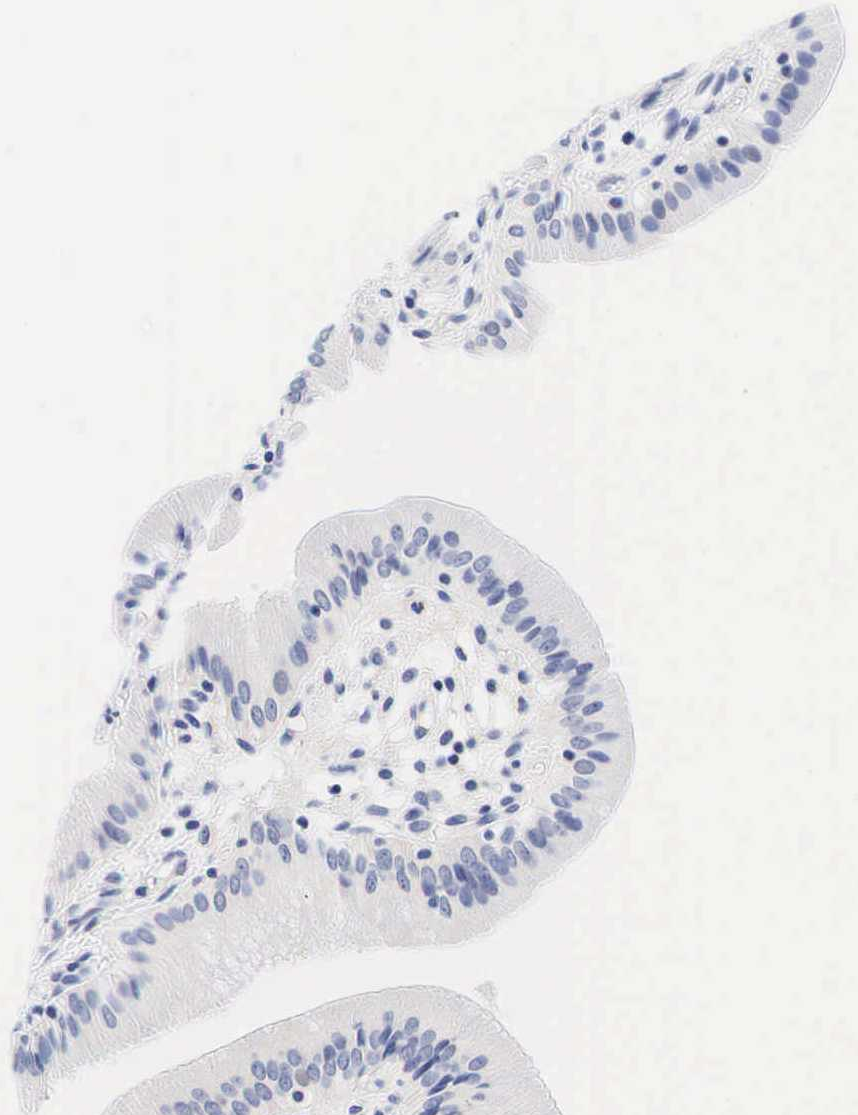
{"staining": {"intensity": "weak", "quantity": "<25%", "location": "nuclear"}, "tissue": "gallbladder", "cell_type": "Glandular cells", "image_type": "normal", "snomed": [{"axis": "morphology", "description": "Normal tissue, NOS"}, {"axis": "topography", "description": "Gallbladder"}], "caption": "Micrograph shows no protein expression in glandular cells of normal gallbladder.", "gene": "AR", "patient": {"sex": "male", "age": 73}}